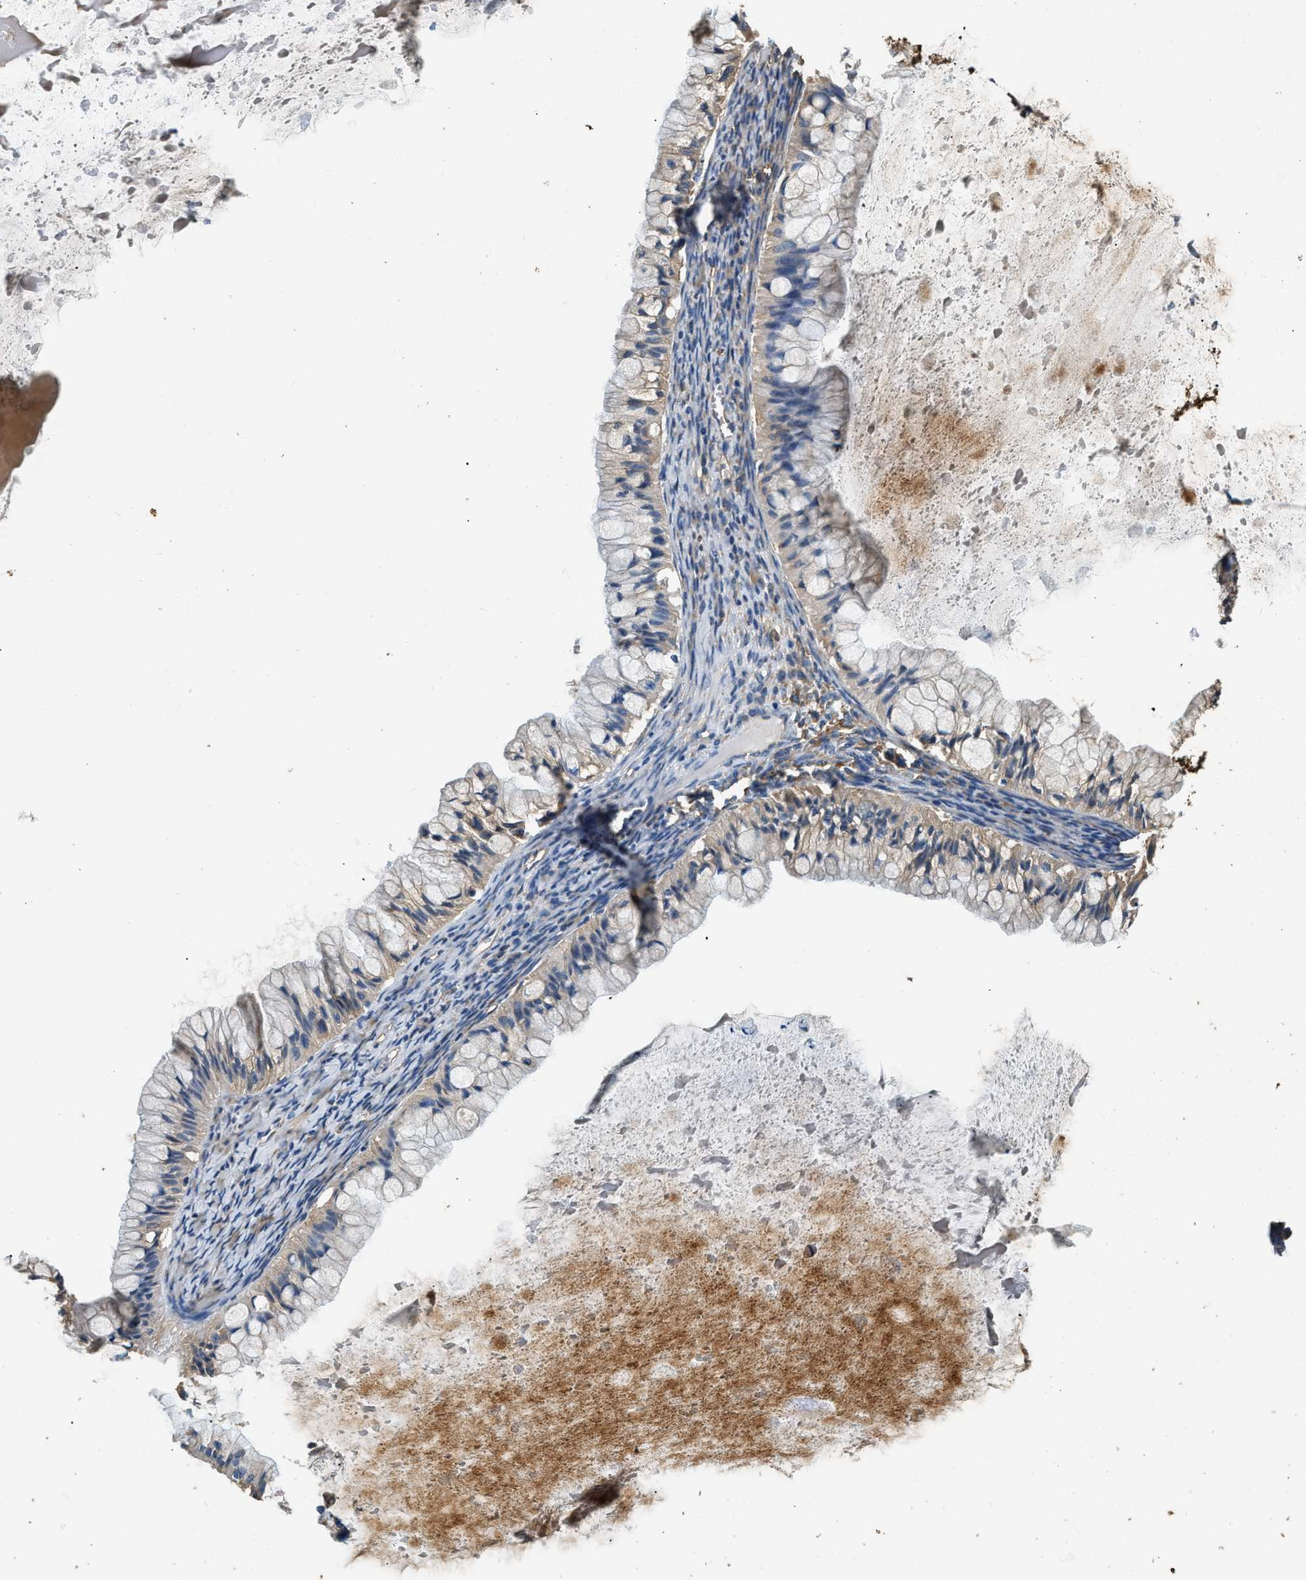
{"staining": {"intensity": "weak", "quantity": "25%-75%", "location": "cytoplasmic/membranous"}, "tissue": "ovarian cancer", "cell_type": "Tumor cells", "image_type": "cancer", "snomed": [{"axis": "morphology", "description": "Cystadenocarcinoma, mucinous, NOS"}, {"axis": "topography", "description": "Ovary"}], "caption": "High-power microscopy captured an immunohistochemistry micrograph of ovarian cancer (mucinous cystadenocarcinoma), revealing weak cytoplasmic/membranous staining in approximately 25%-75% of tumor cells.", "gene": "PPP2R1B", "patient": {"sex": "female", "age": 57}}